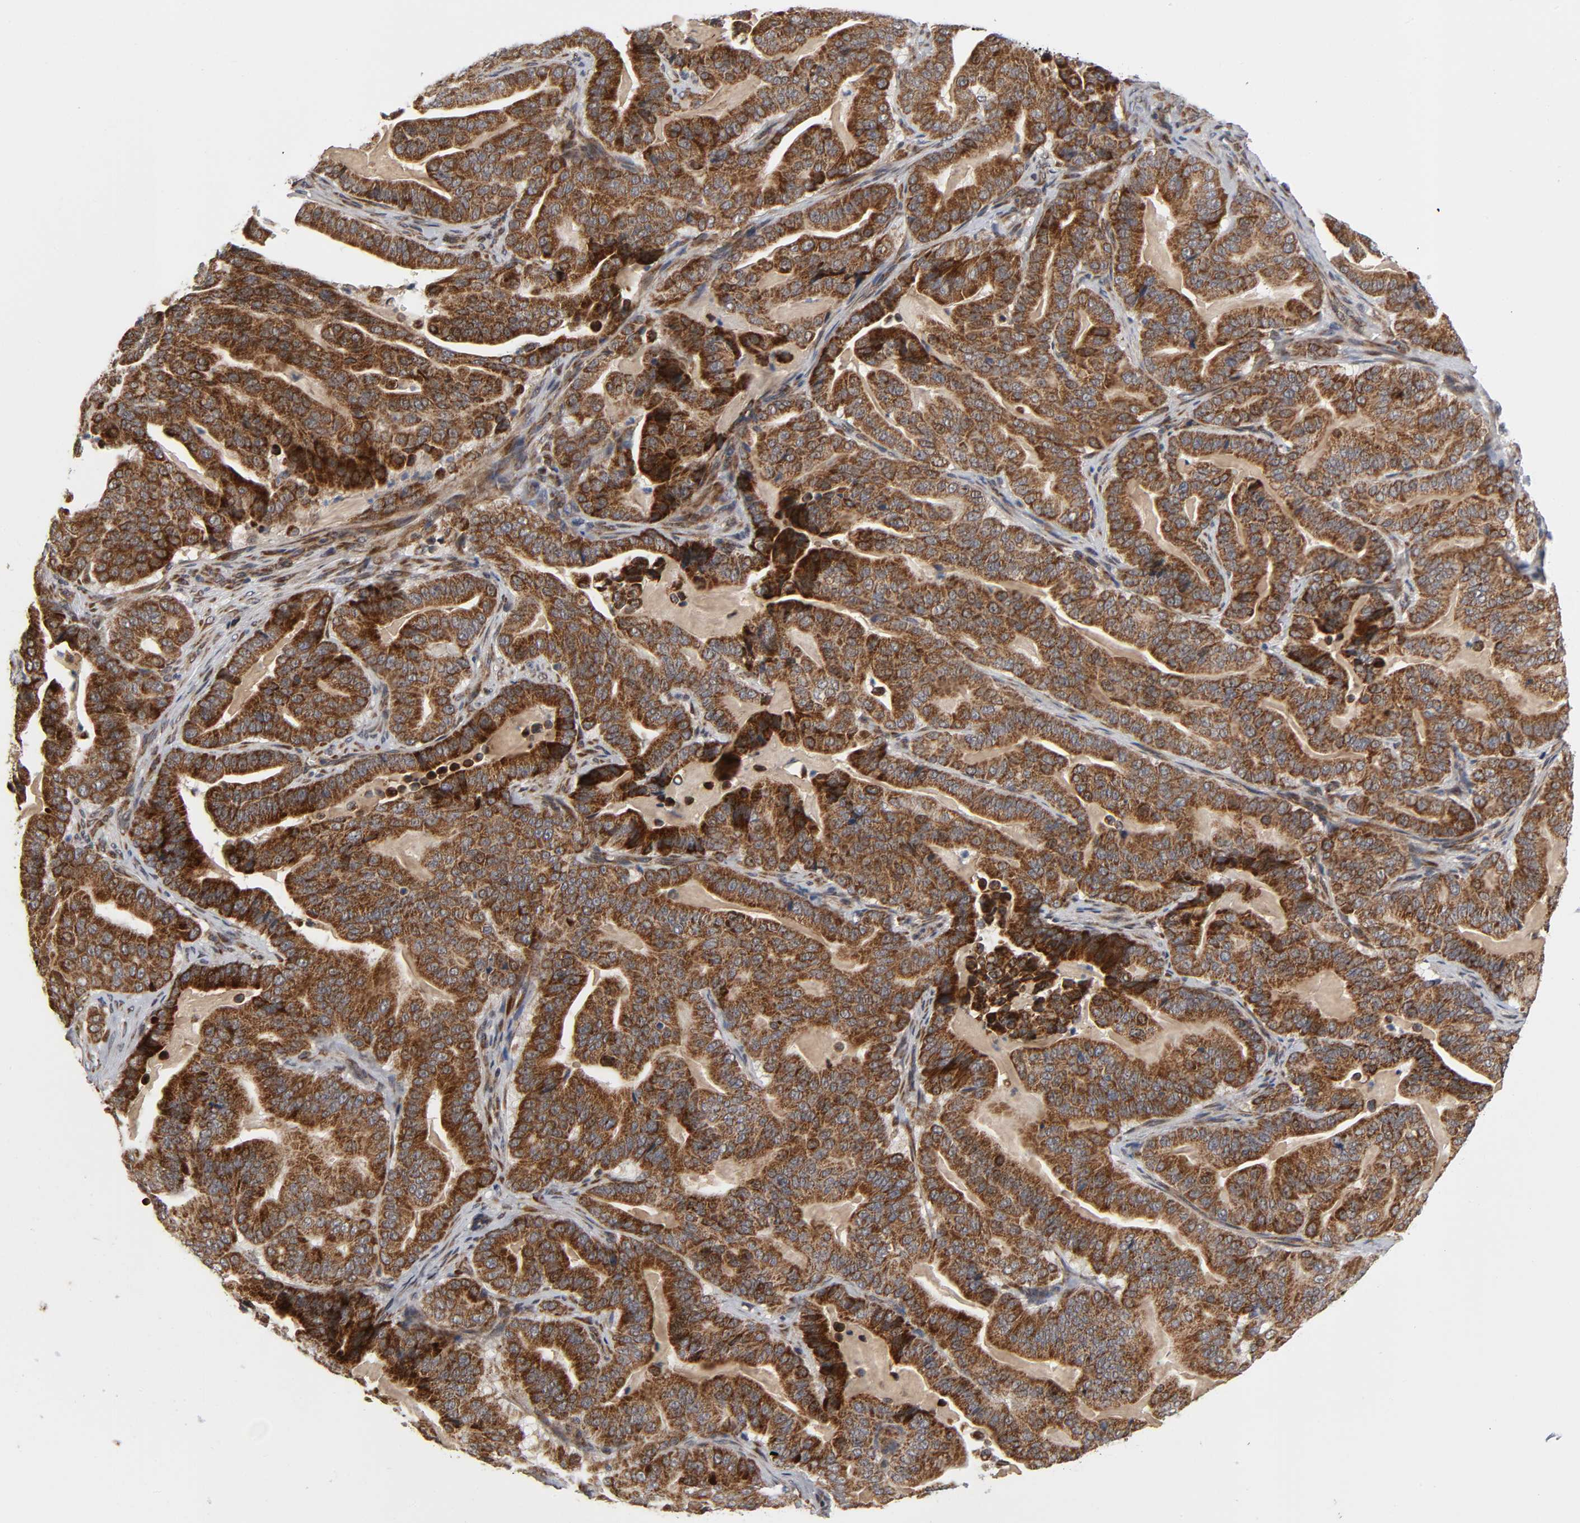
{"staining": {"intensity": "strong", "quantity": ">75%", "location": "cytoplasmic/membranous"}, "tissue": "pancreatic cancer", "cell_type": "Tumor cells", "image_type": "cancer", "snomed": [{"axis": "morphology", "description": "Adenocarcinoma, NOS"}, {"axis": "topography", "description": "Pancreas"}], "caption": "Pancreatic cancer was stained to show a protein in brown. There is high levels of strong cytoplasmic/membranous staining in approximately >75% of tumor cells. (DAB = brown stain, brightfield microscopy at high magnification).", "gene": "SLC30A9", "patient": {"sex": "male", "age": 63}}